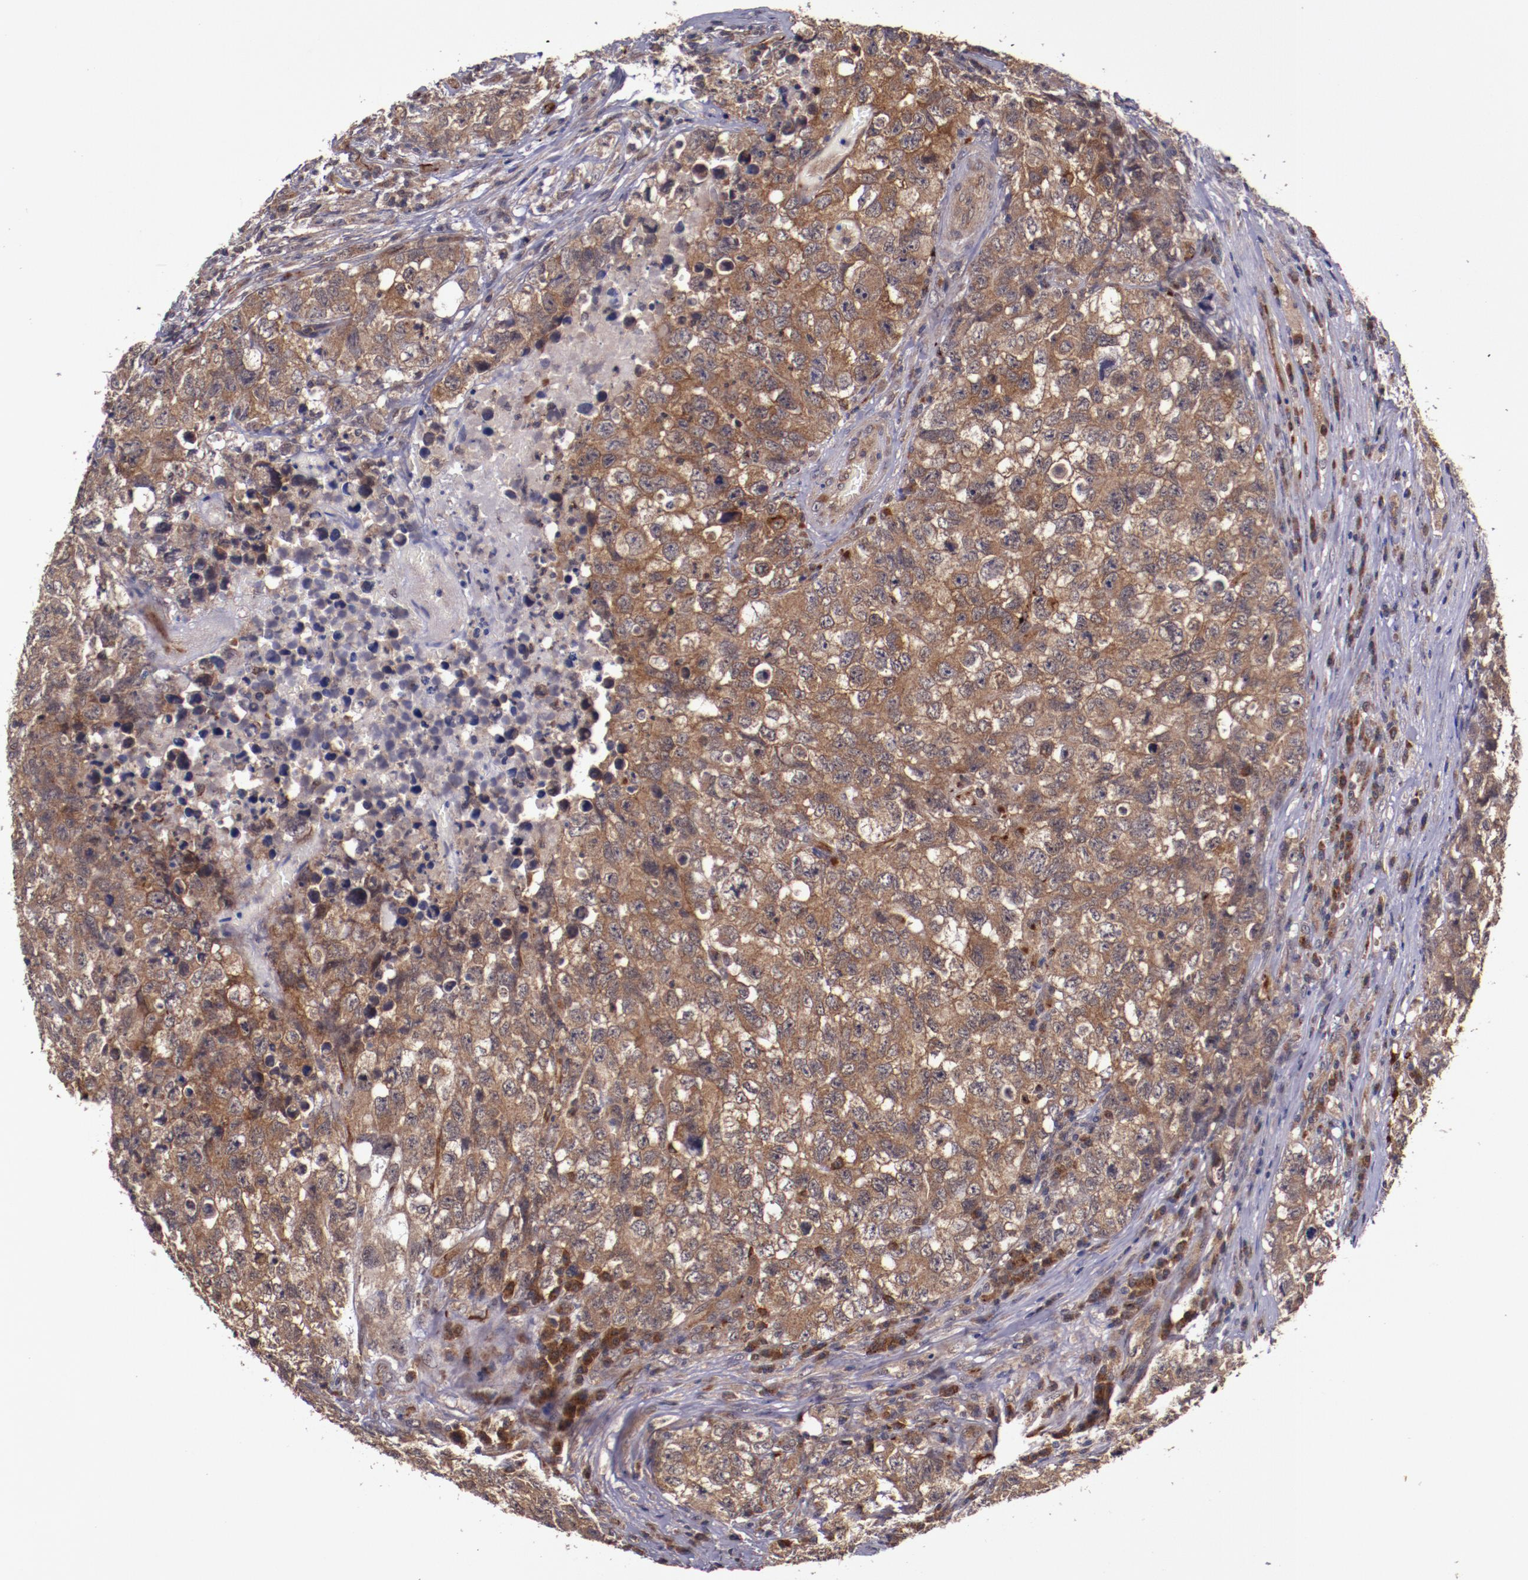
{"staining": {"intensity": "moderate", "quantity": ">75%", "location": "cytoplasmic/membranous"}, "tissue": "testis cancer", "cell_type": "Tumor cells", "image_type": "cancer", "snomed": [{"axis": "morphology", "description": "Carcinoma, Embryonal, NOS"}, {"axis": "topography", "description": "Testis"}], "caption": "DAB (3,3'-diaminobenzidine) immunohistochemical staining of testis cancer (embryonal carcinoma) displays moderate cytoplasmic/membranous protein staining in approximately >75% of tumor cells.", "gene": "FTSJ1", "patient": {"sex": "male", "age": 31}}